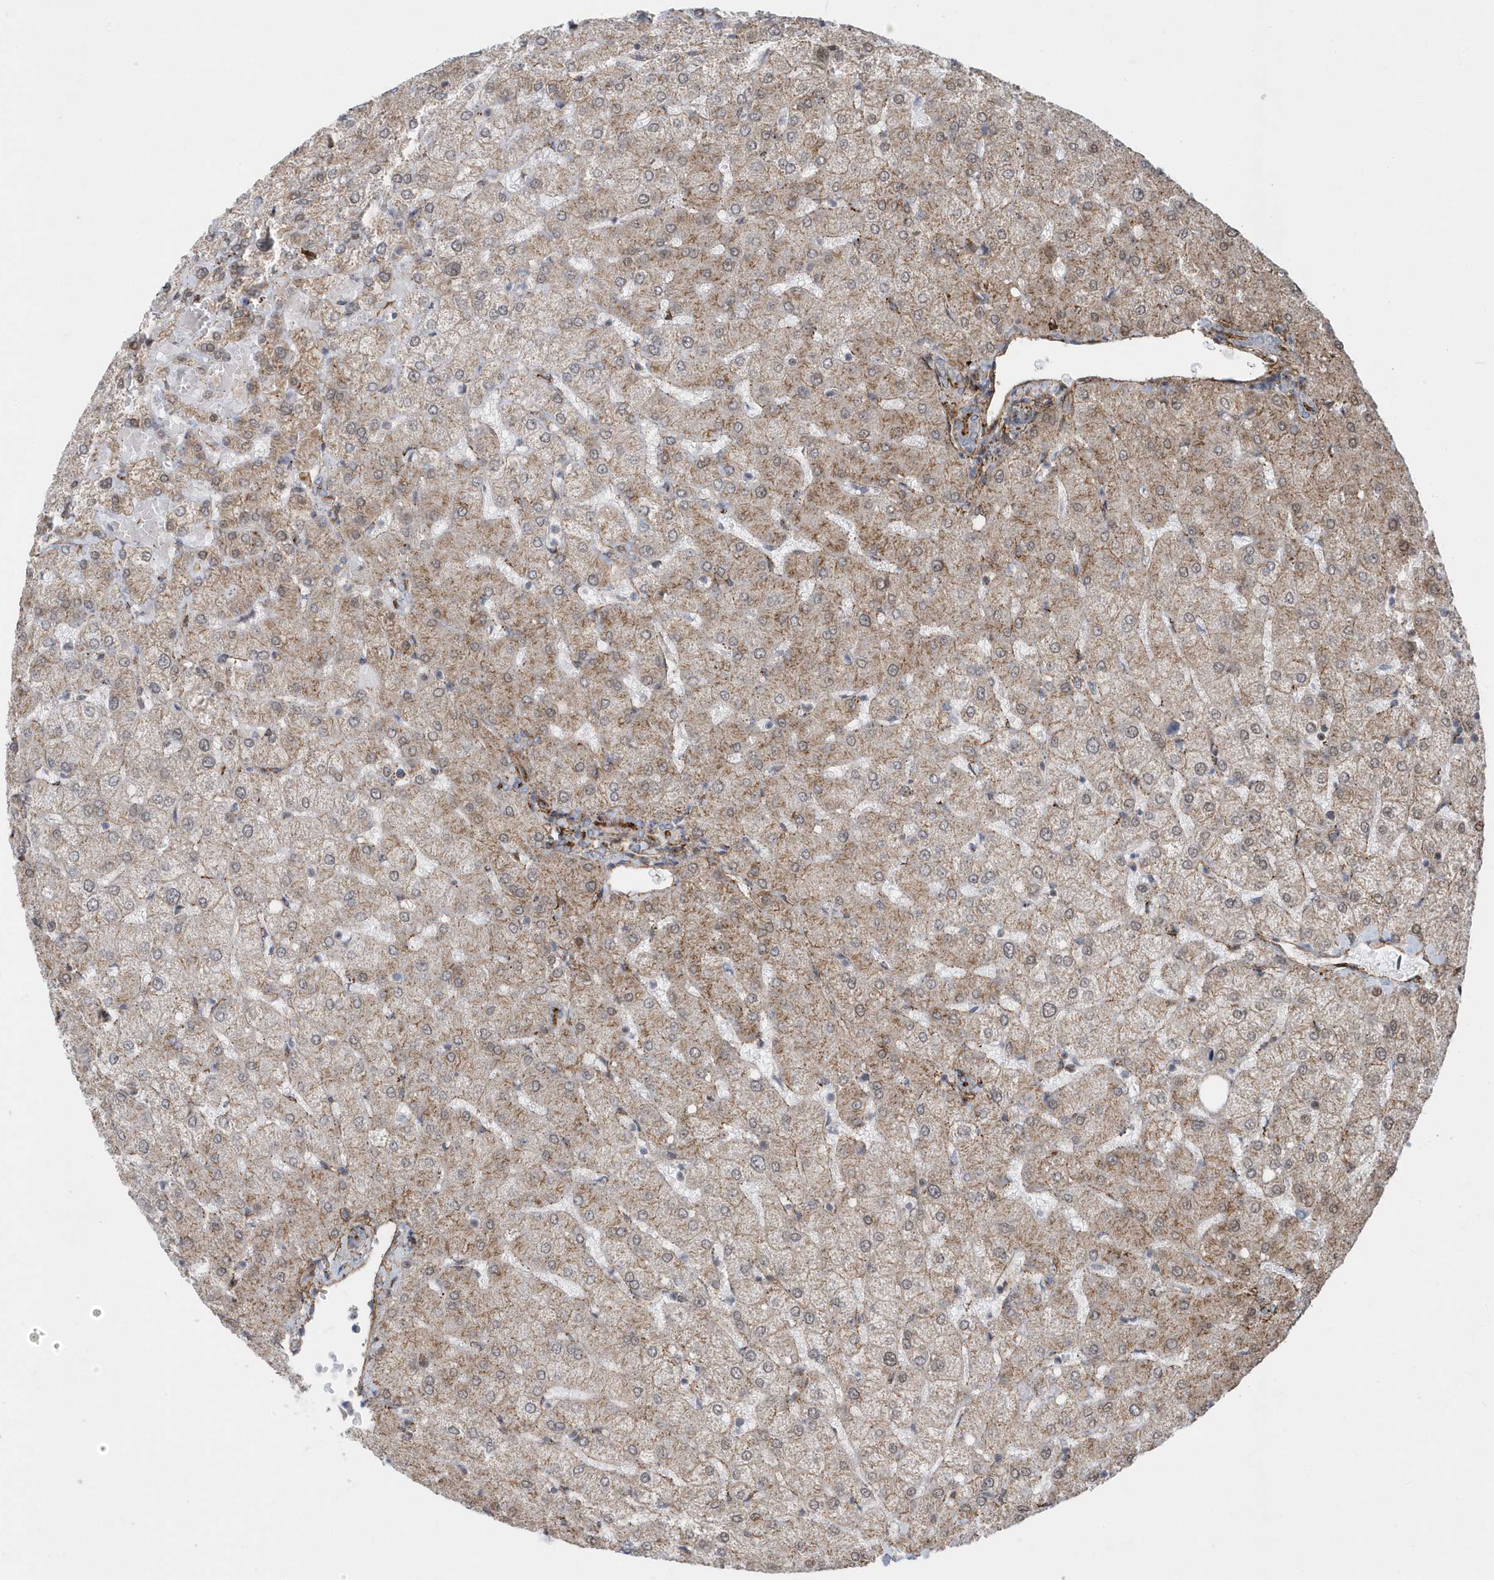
{"staining": {"intensity": "negative", "quantity": "none", "location": "none"}, "tissue": "liver", "cell_type": "Cholangiocytes", "image_type": "normal", "snomed": [{"axis": "morphology", "description": "Normal tissue, NOS"}, {"axis": "topography", "description": "Liver"}], "caption": "This image is of normal liver stained with IHC to label a protein in brown with the nuclei are counter-stained blue. There is no expression in cholangiocytes.", "gene": "HRH4", "patient": {"sex": "female", "age": 54}}